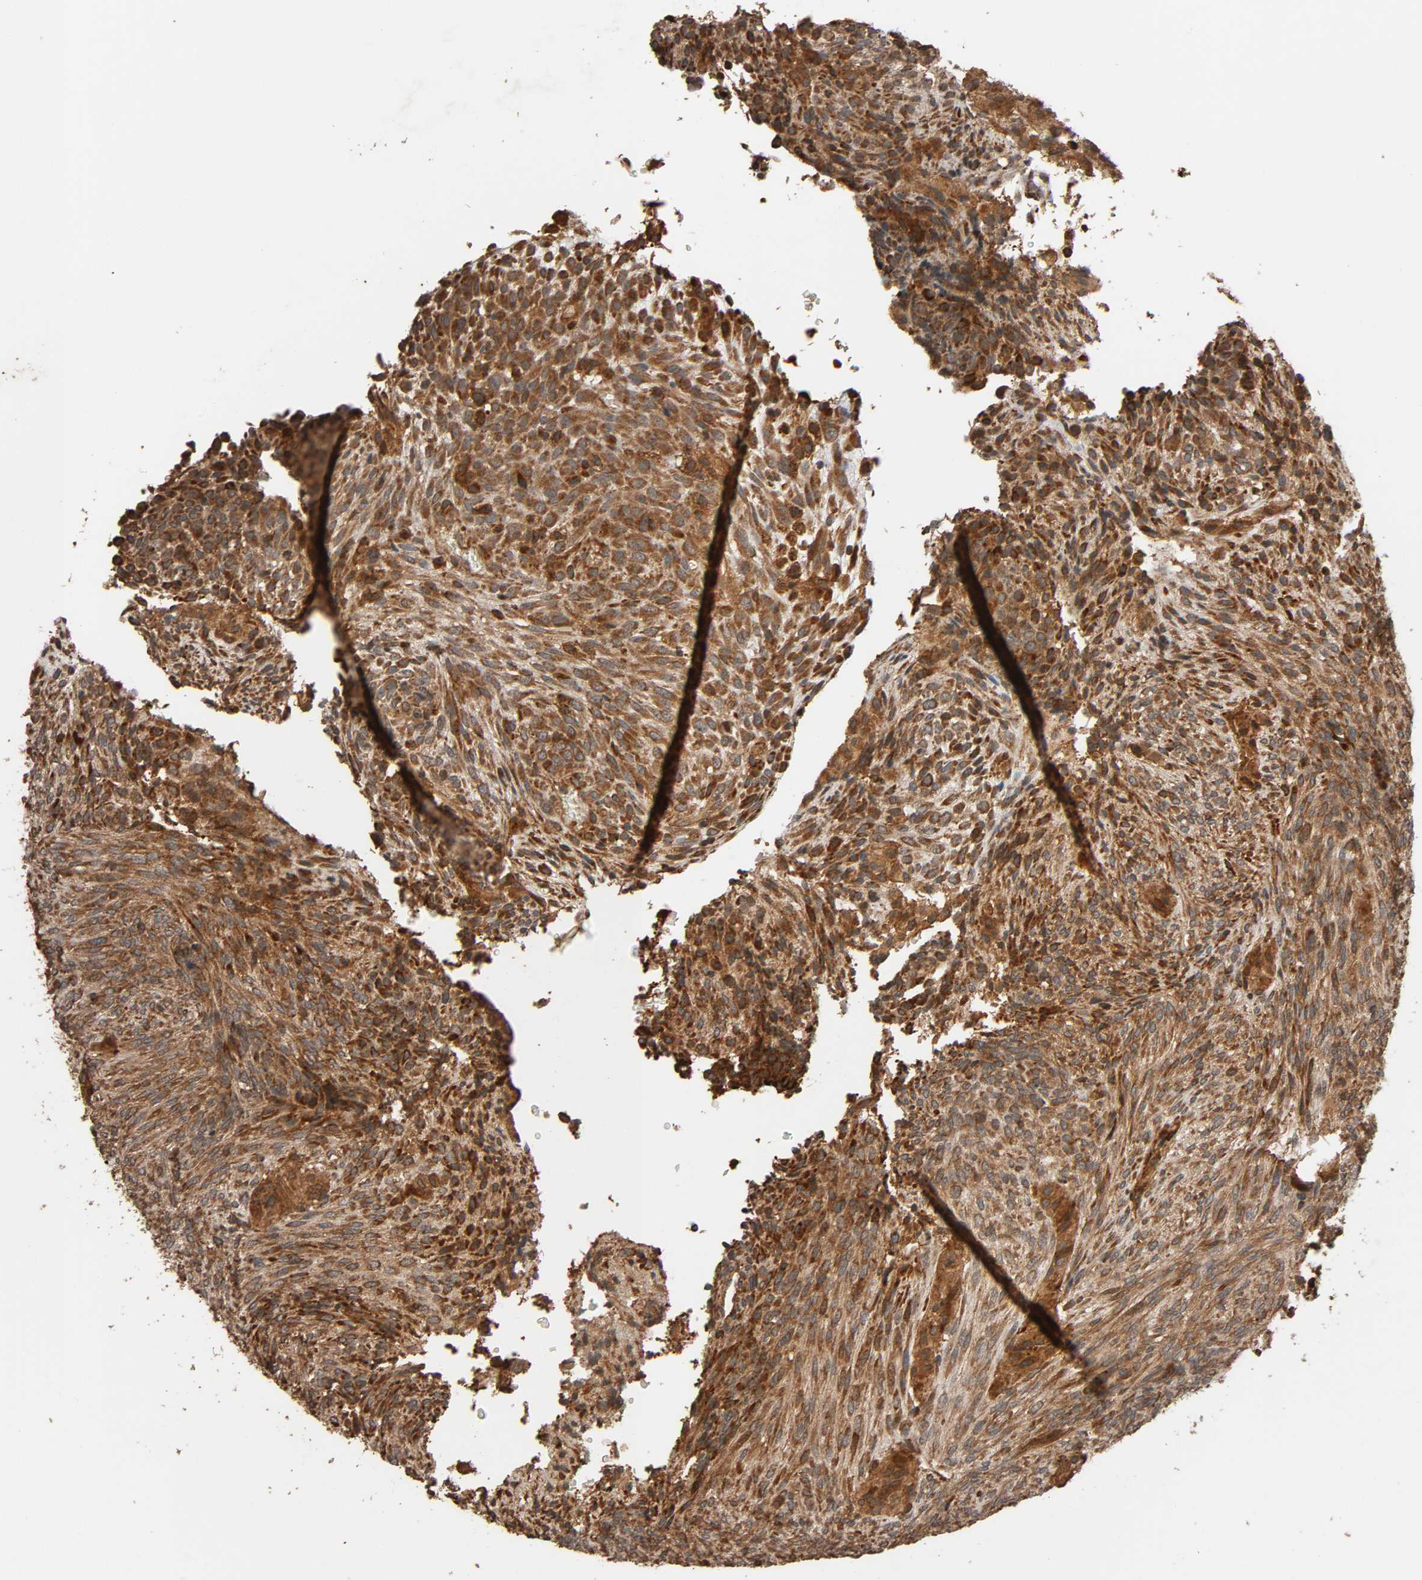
{"staining": {"intensity": "strong", "quantity": ">75%", "location": "cytoplasmic/membranous"}, "tissue": "glioma", "cell_type": "Tumor cells", "image_type": "cancer", "snomed": [{"axis": "morphology", "description": "Glioma, malignant, High grade"}, {"axis": "topography", "description": "Cerebral cortex"}], "caption": "Malignant glioma (high-grade) was stained to show a protein in brown. There is high levels of strong cytoplasmic/membranous positivity in about >75% of tumor cells.", "gene": "MAP3K8", "patient": {"sex": "female", "age": 55}}